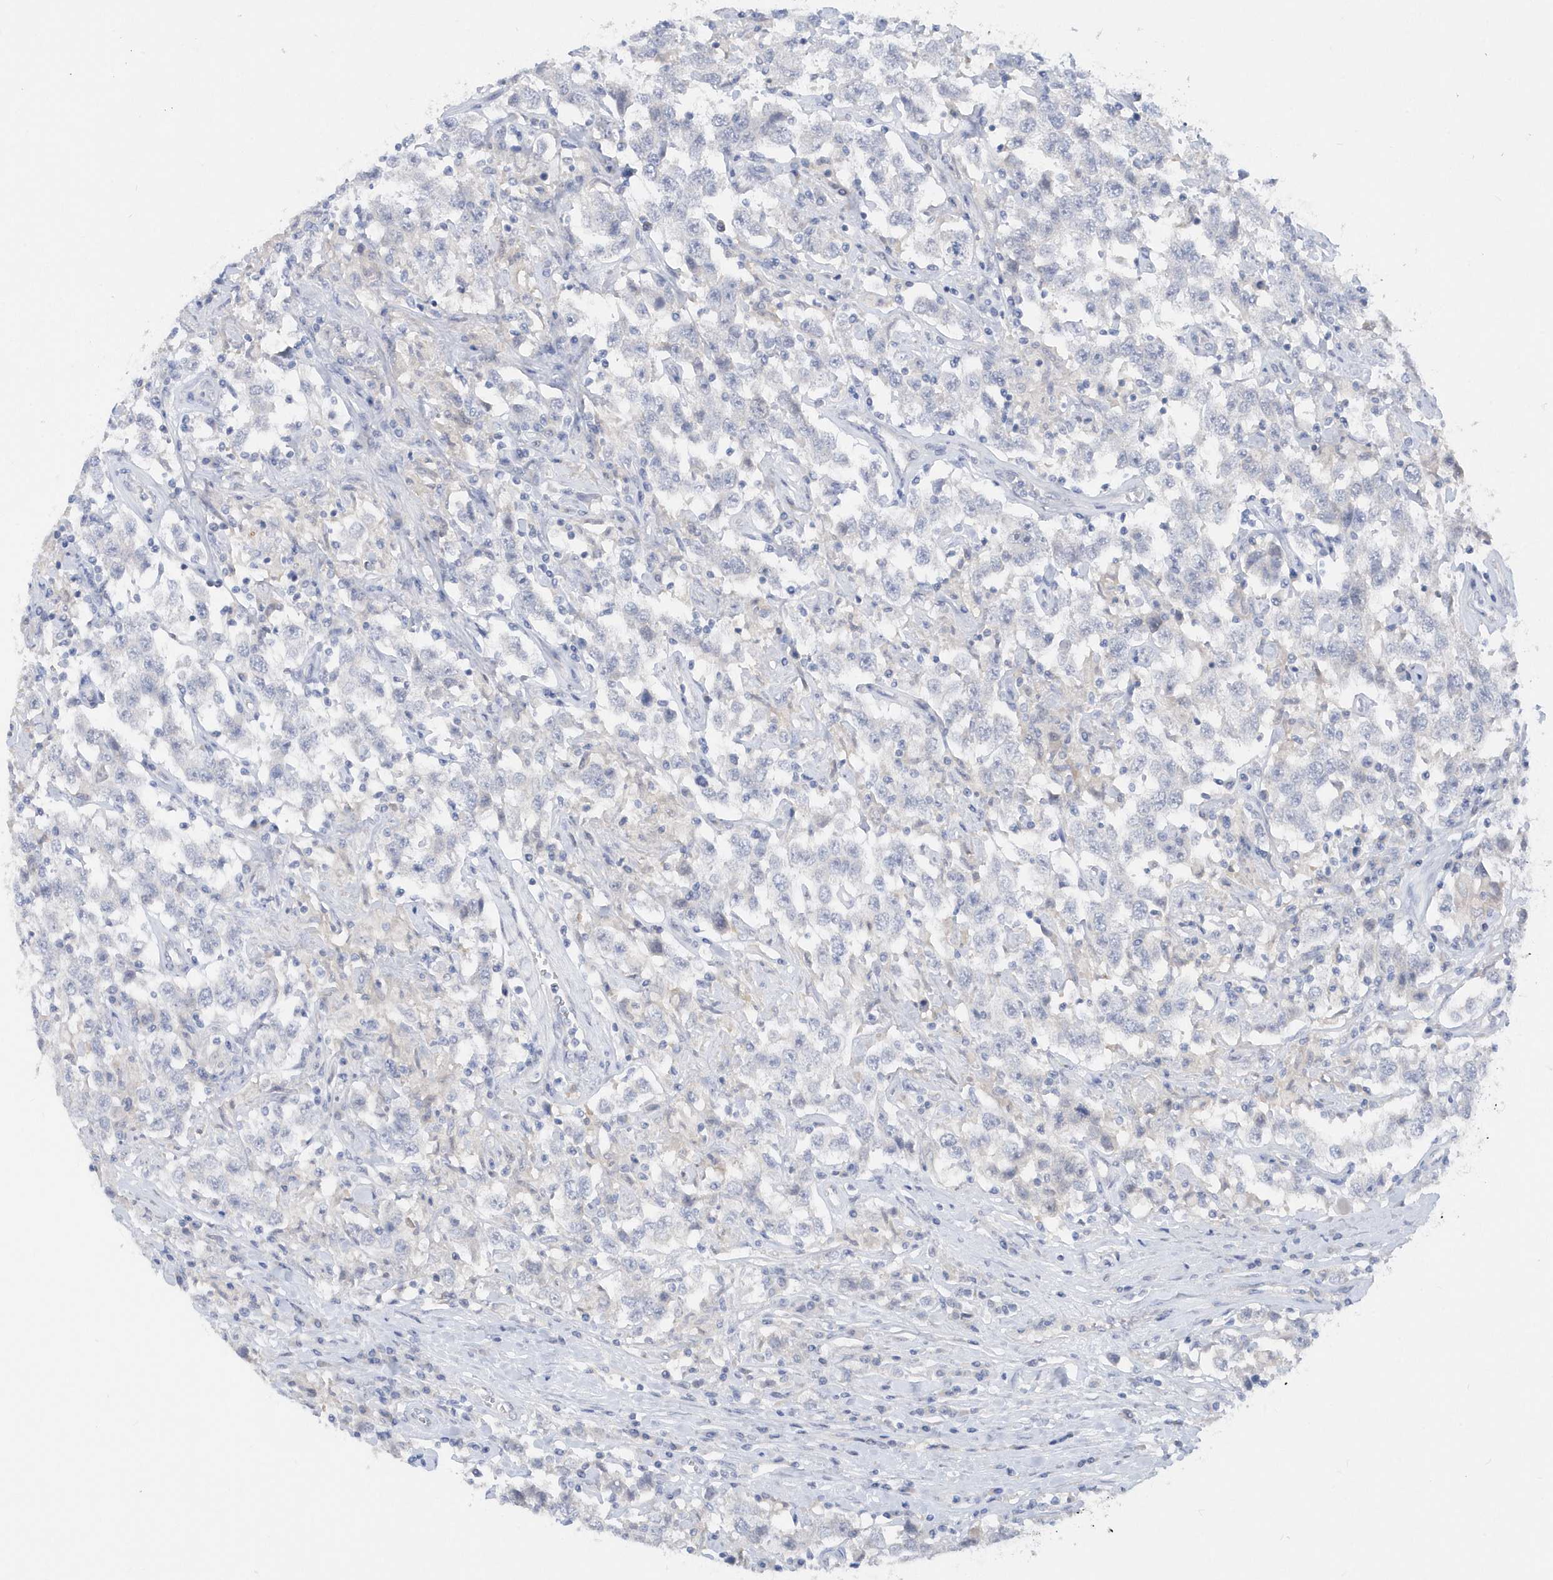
{"staining": {"intensity": "negative", "quantity": "none", "location": "none"}, "tissue": "testis cancer", "cell_type": "Tumor cells", "image_type": "cancer", "snomed": [{"axis": "morphology", "description": "Seminoma, NOS"}, {"axis": "topography", "description": "Testis"}], "caption": "Immunohistochemistry of human seminoma (testis) reveals no expression in tumor cells.", "gene": "RPE", "patient": {"sex": "male", "age": 41}}